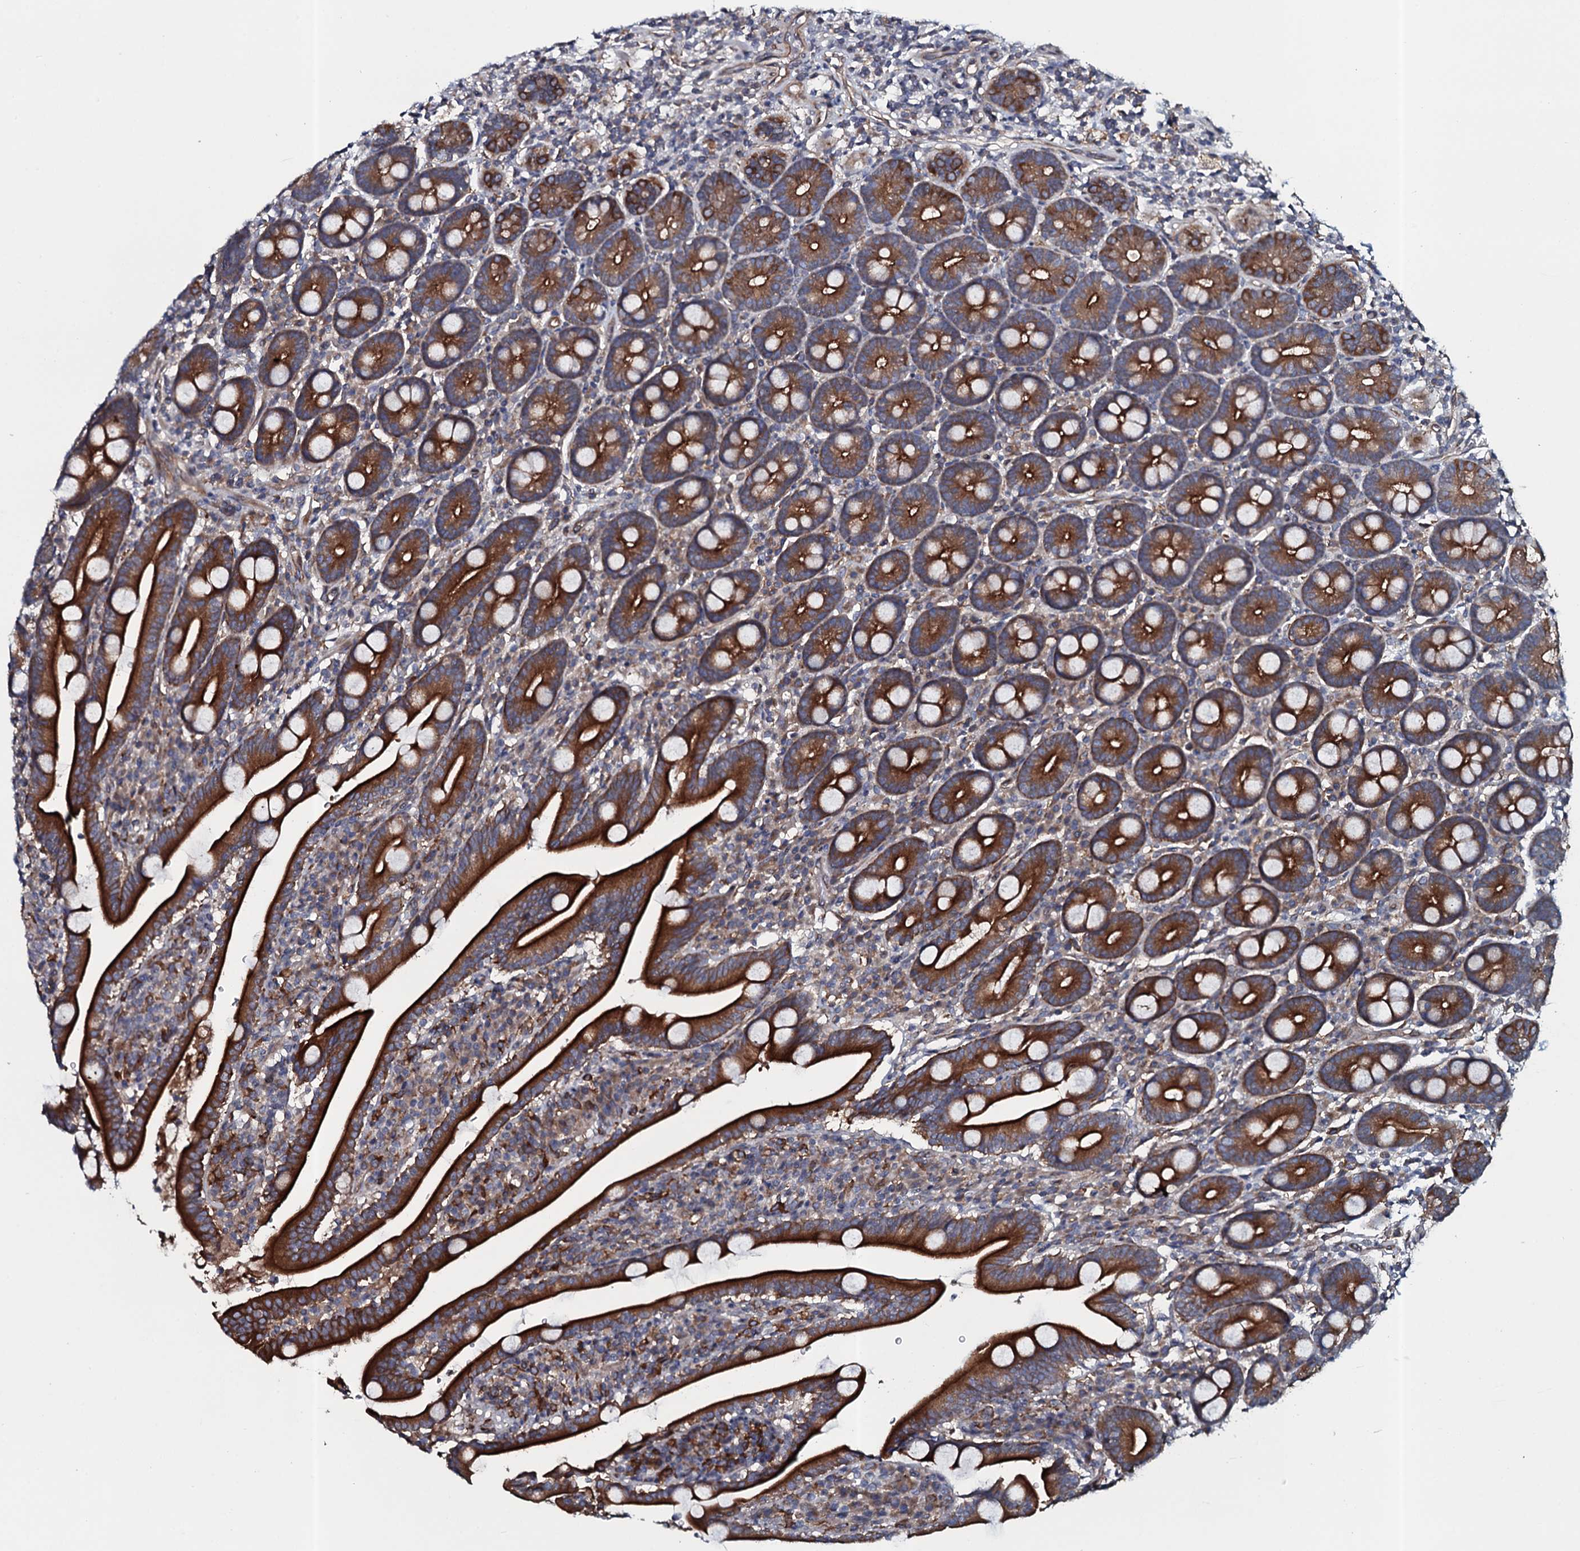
{"staining": {"intensity": "strong", "quantity": ">75%", "location": "cytoplasmic/membranous"}, "tissue": "duodenum", "cell_type": "Glandular cells", "image_type": "normal", "snomed": [{"axis": "morphology", "description": "Normal tissue, NOS"}, {"axis": "topography", "description": "Duodenum"}], "caption": "High-magnification brightfield microscopy of benign duodenum stained with DAB (brown) and counterstained with hematoxylin (blue). glandular cells exhibit strong cytoplasmic/membranous staining is appreciated in about>75% of cells.", "gene": "TMEM151A", "patient": {"sex": "male", "age": 35}}